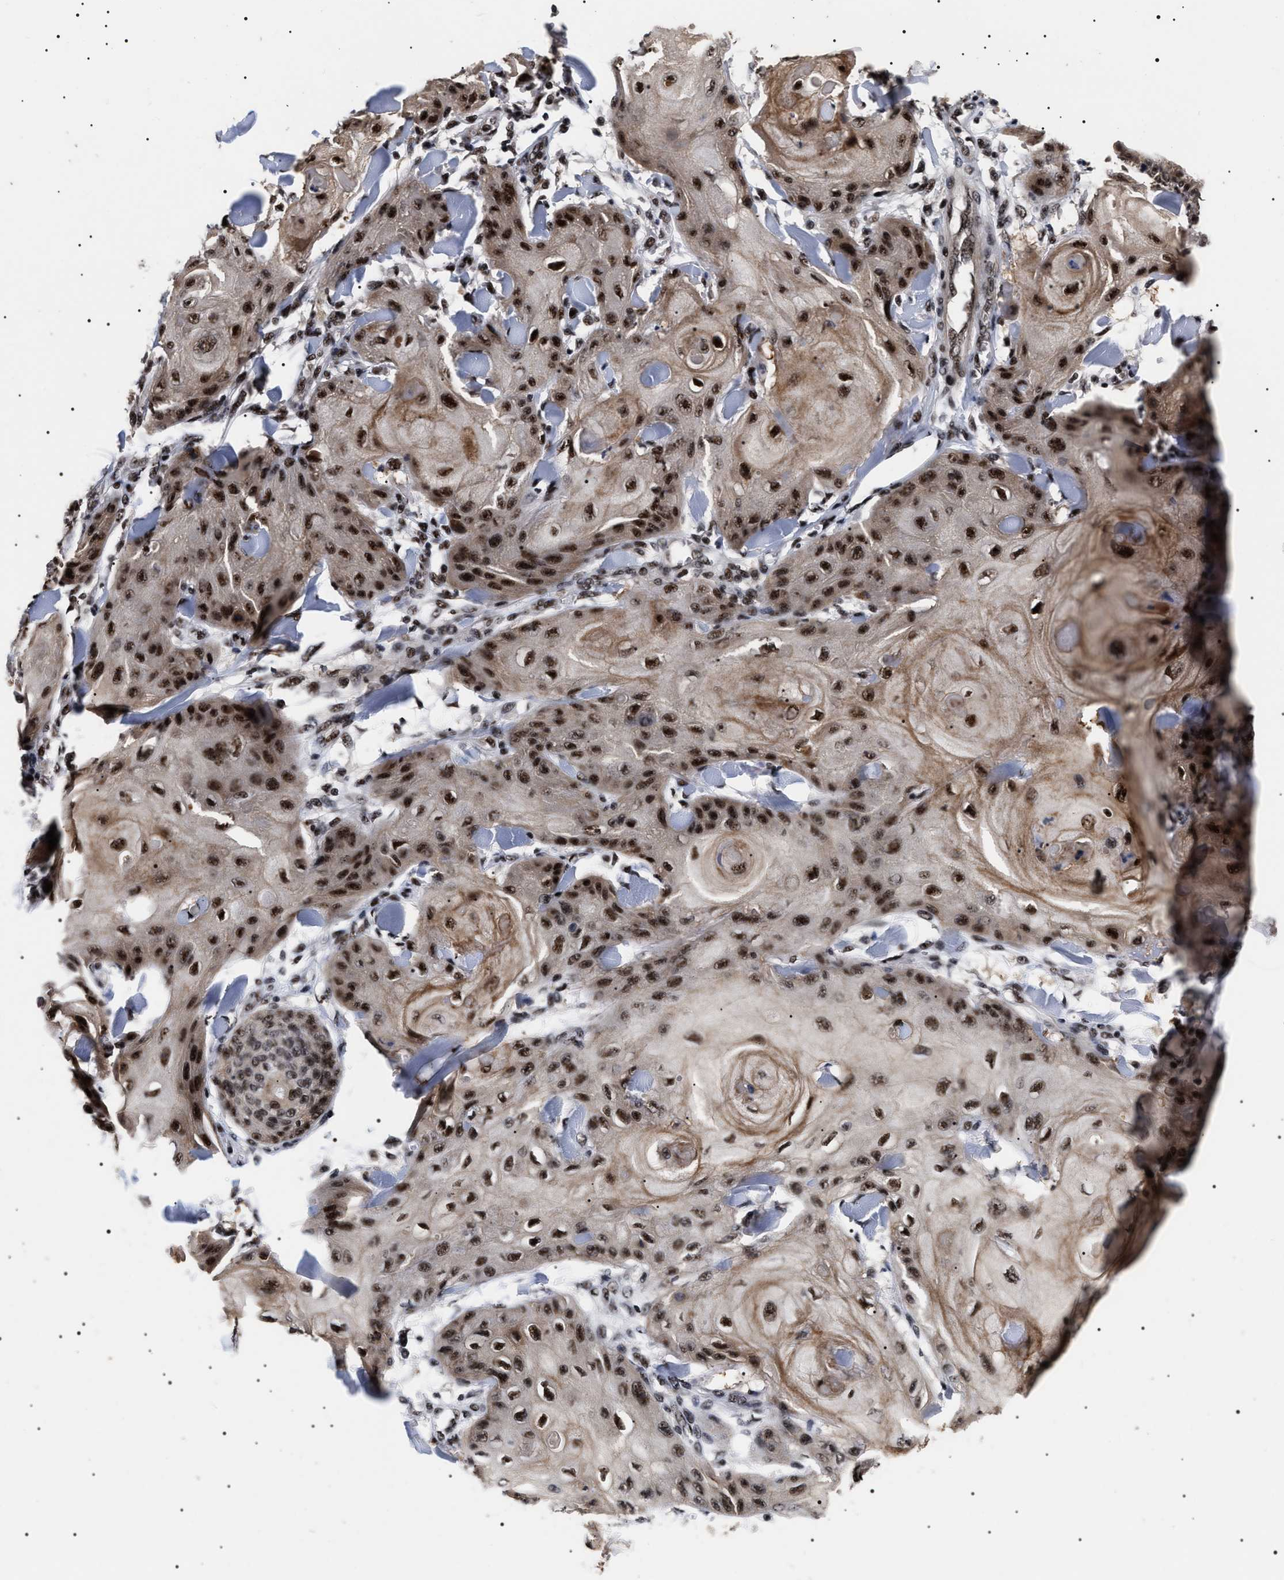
{"staining": {"intensity": "strong", "quantity": ">75%", "location": "nuclear"}, "tissue": "skin cancer", "cell_type": "Tumor cells", "image_type": "cancer", "snomed": [{"axis": "morphology", "description": "Squamous cell carcinoma, NOS"}, {"axis": "topography", "description": "Skin"}], "caption": "A brown stain shows strong nuclear staining of a protein in skin cancer tumor cells. (brown staining indicates protein expression, while blue staining denotes nuclei).", "gene": "CAAP1", "patient": {"sex": "male", "age": 74}}